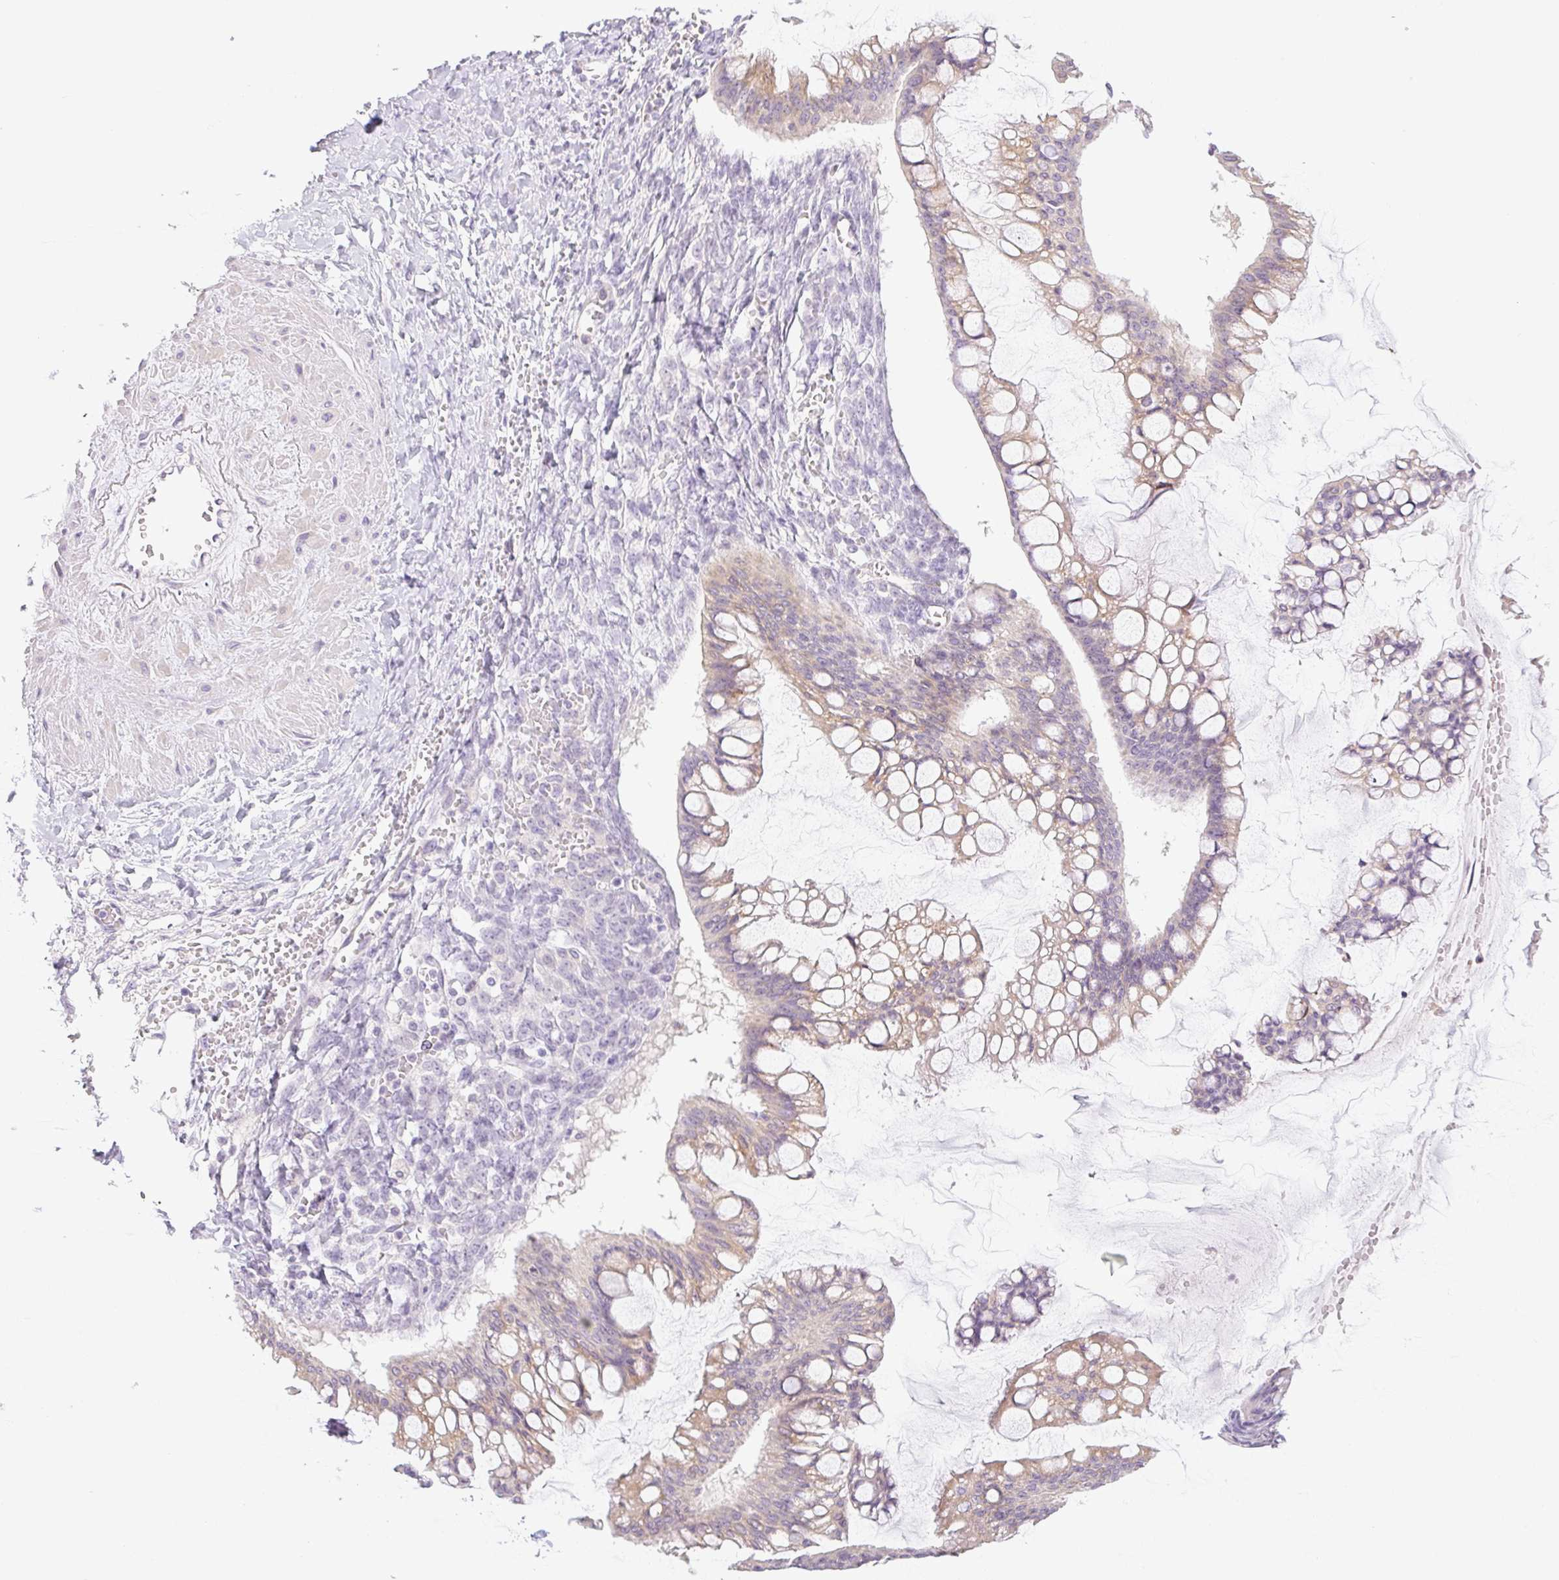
{"staining": {"intensity": "weak", "quantity": ">75%", "location": "cytoplasmic/membranous"}, "tissue": "ovarian cancer", "cell_type": "Tumor cells", "image_type": "cancer", "snomed": [{"axis": "morphology", "description": "Cystadenocarcinoma, mucinous, NOS"}, {"axis": "topography", "description": "Ovary"}], "caption": "Immunohistochemistry (DAB (3,3'-diaminobenzidine)) staining of human ovarian cancer shows weak cytoplasmic/membranous protein expression in about >75% of tumor cells.", "gene": "MIA2", "patient": {"sex": "female", "age": 73}}